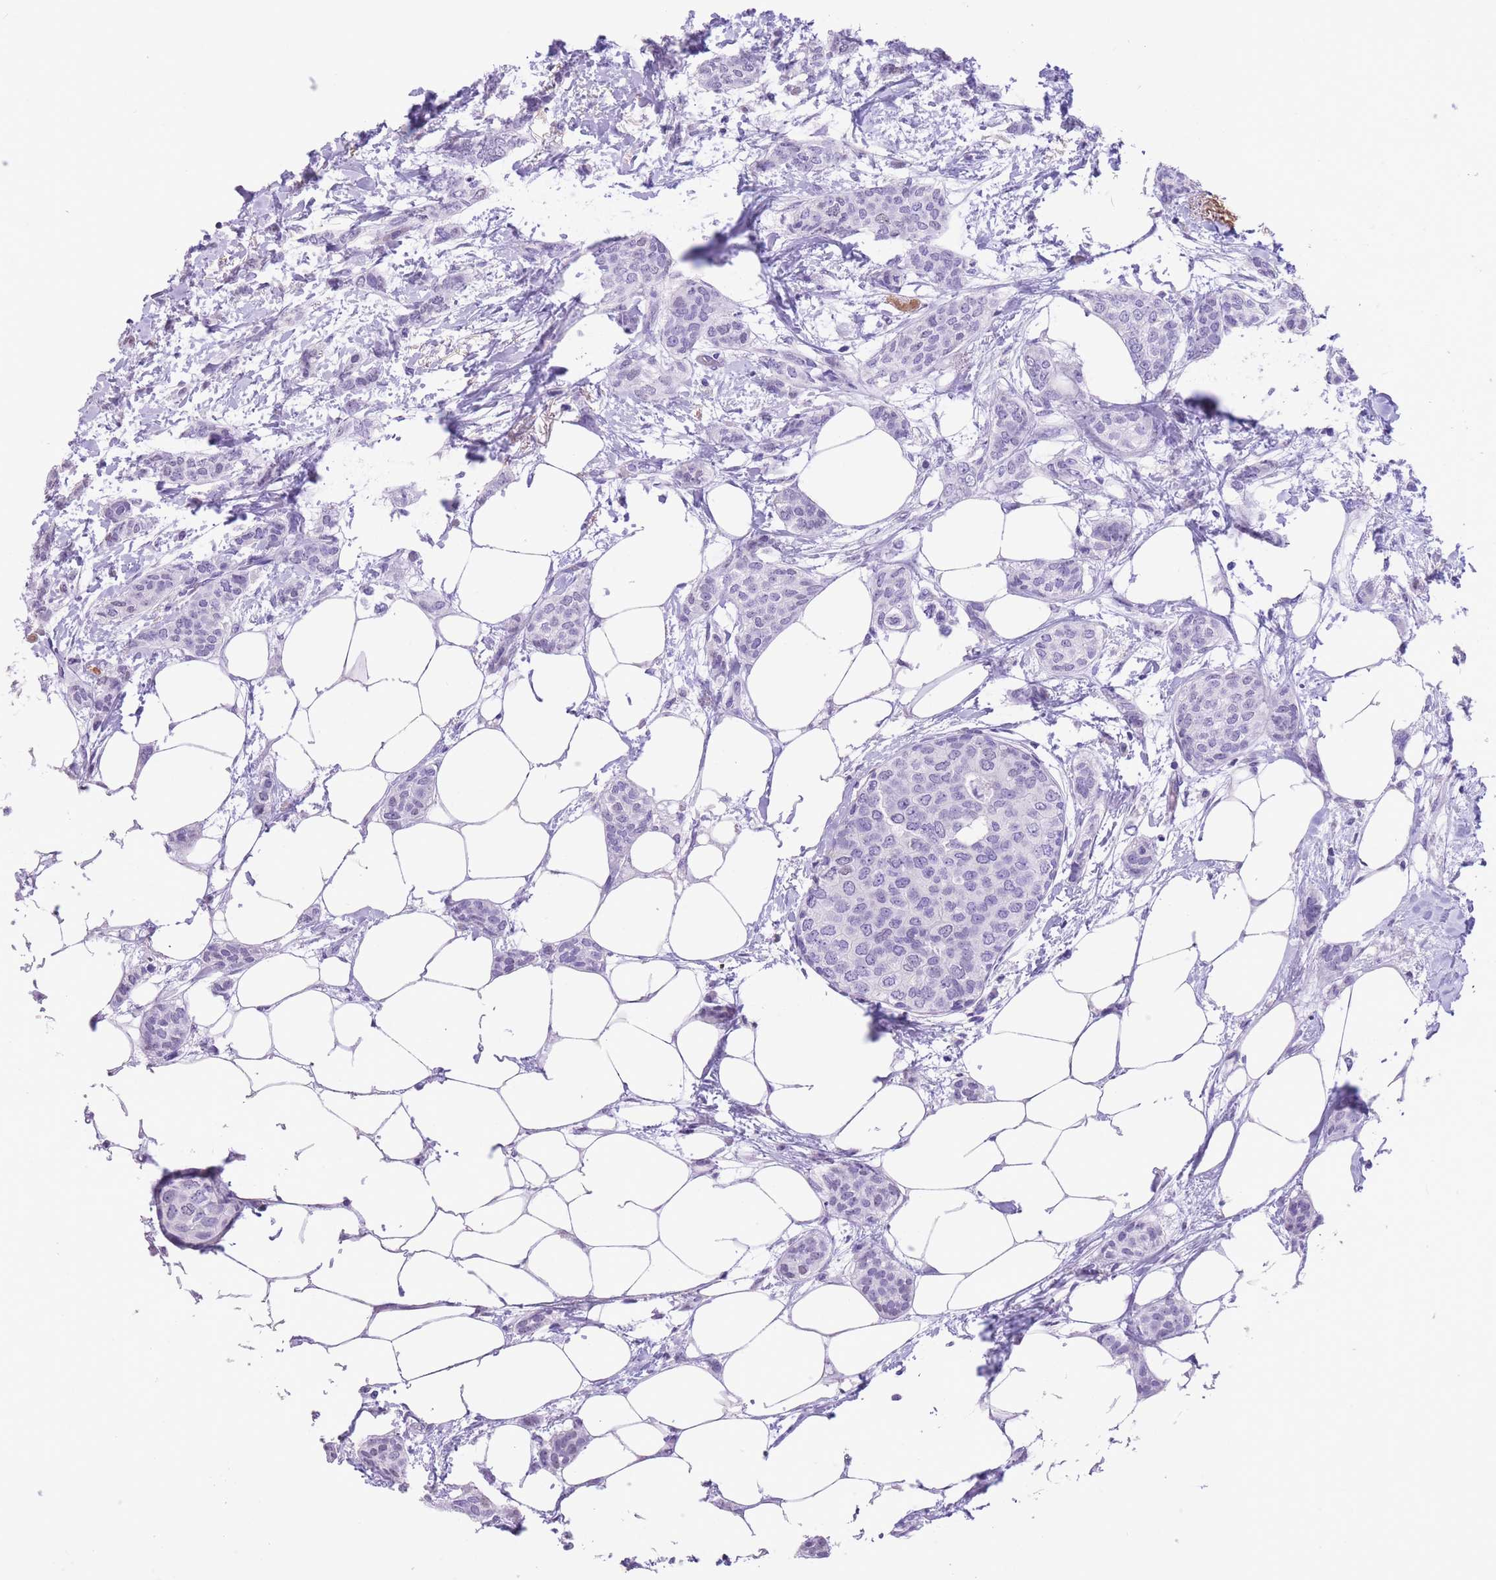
{"staining": {"intensity": "negative", "quantity": "none", "location": "none"}, "tissue": "breast cancer", "cell_type": "Tumor cells", "image_type": "cancer", "snomed": [{"axis": "morphology", "description": "Duct carcinoma"}, {"axis": "topography", "description": "Breast"}], "caption": "High power microscopy micrograph of an IHC micrograph of infiltrating ductal carcinoma (breast), revealing no significant expression in tumor cells. Nuclei are stained in blue.", "gene": "RAI2", "patient": {"sex": "female", "age": 72}}